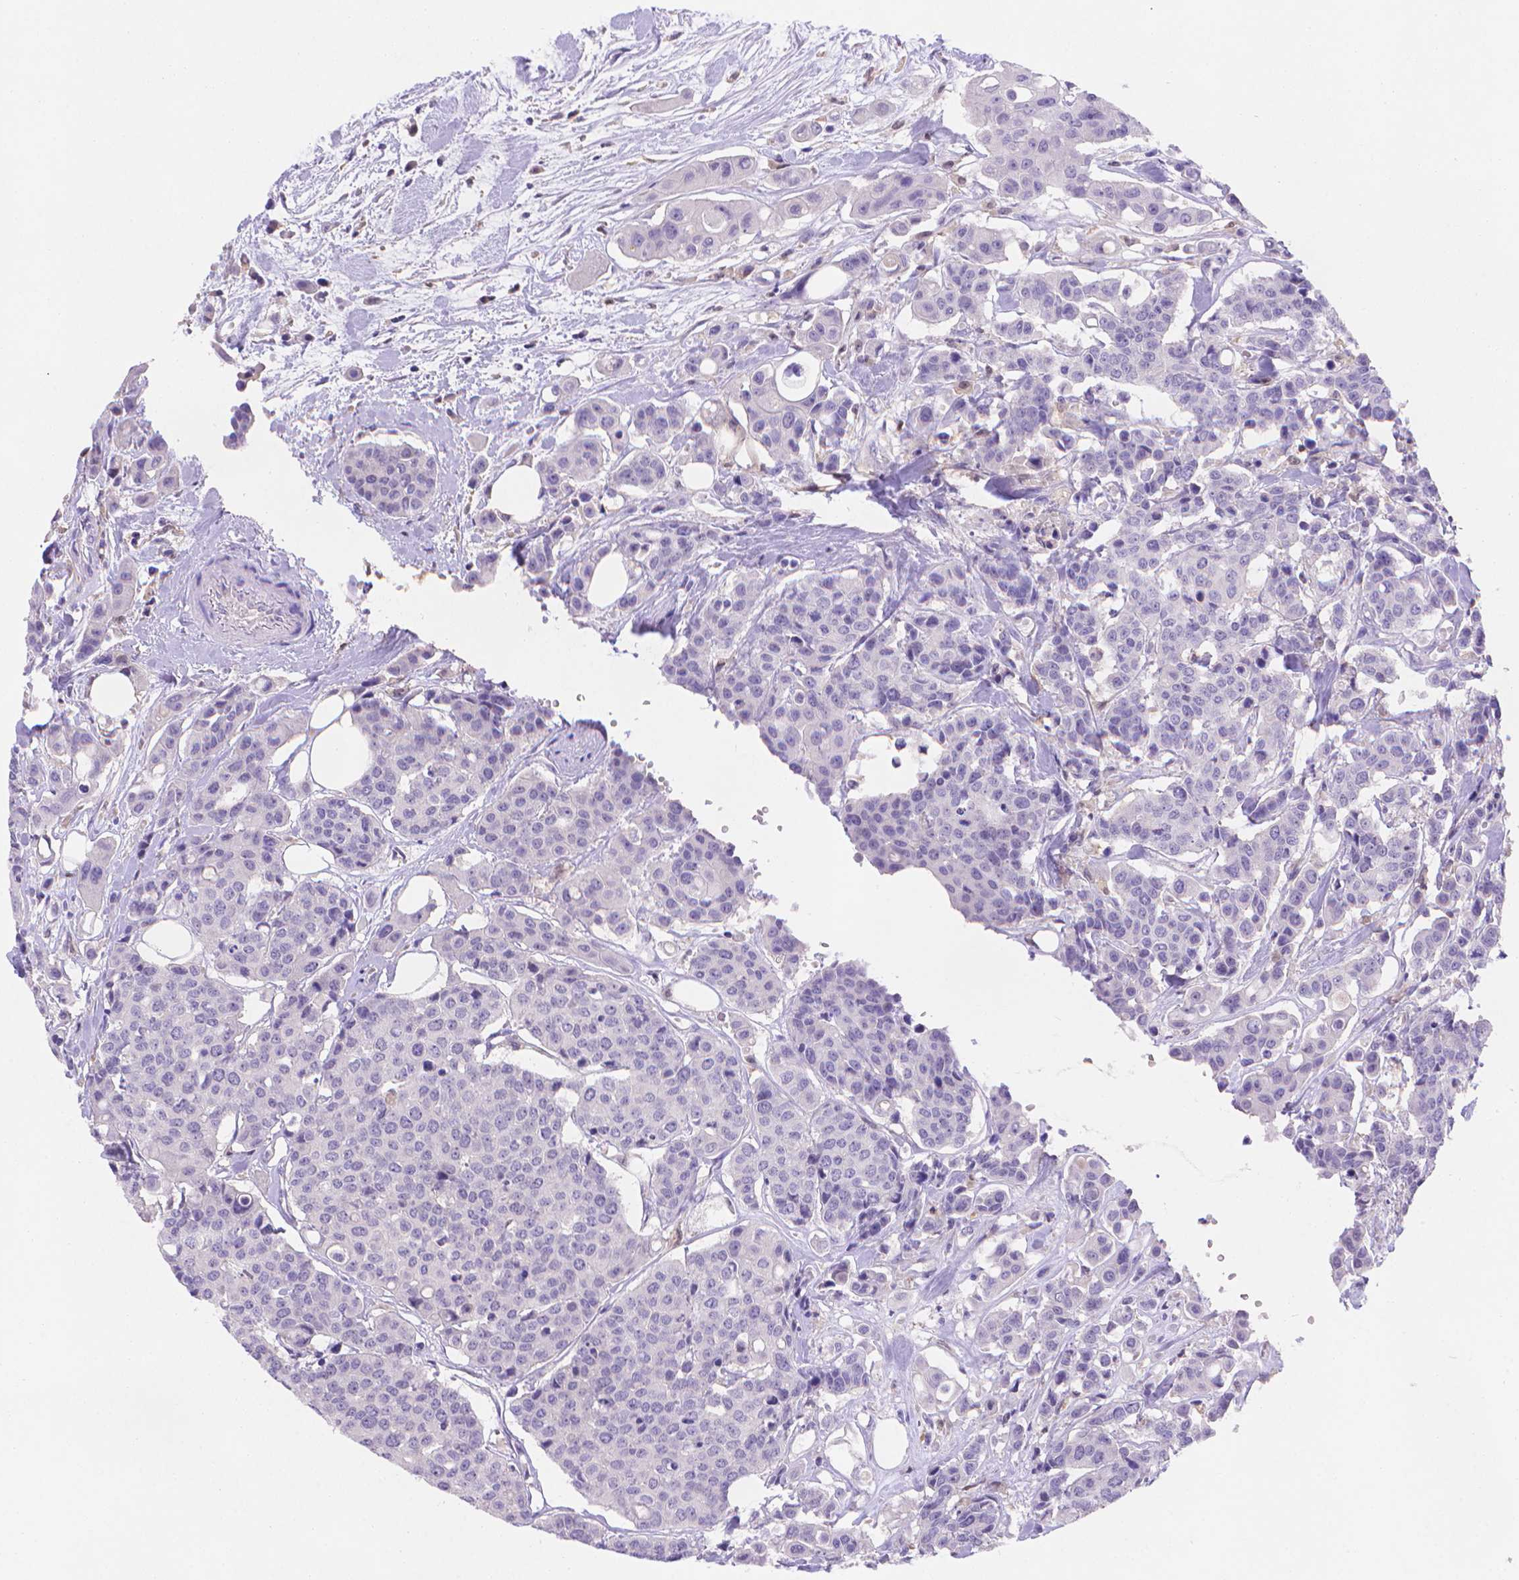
{"staining": {"intensity": "negative", "quantity": "none", "location": "none"}, "tissue": "carcinoid", "cell_type": "Tumor cells", "image_type": "cancer", "snomed": [{"axis": "morphology", "description": "Carcinoid, malignant, NOS"}, {"axis": "topography", "description": "Colon"}], "caption": "Human malignant carcinoid stained for a protein using immunohistochemistry (IHC) exhibits no staining in tumor cells.", "gene": "FGD2", "patient": {"sex": "male", "age": 81}}